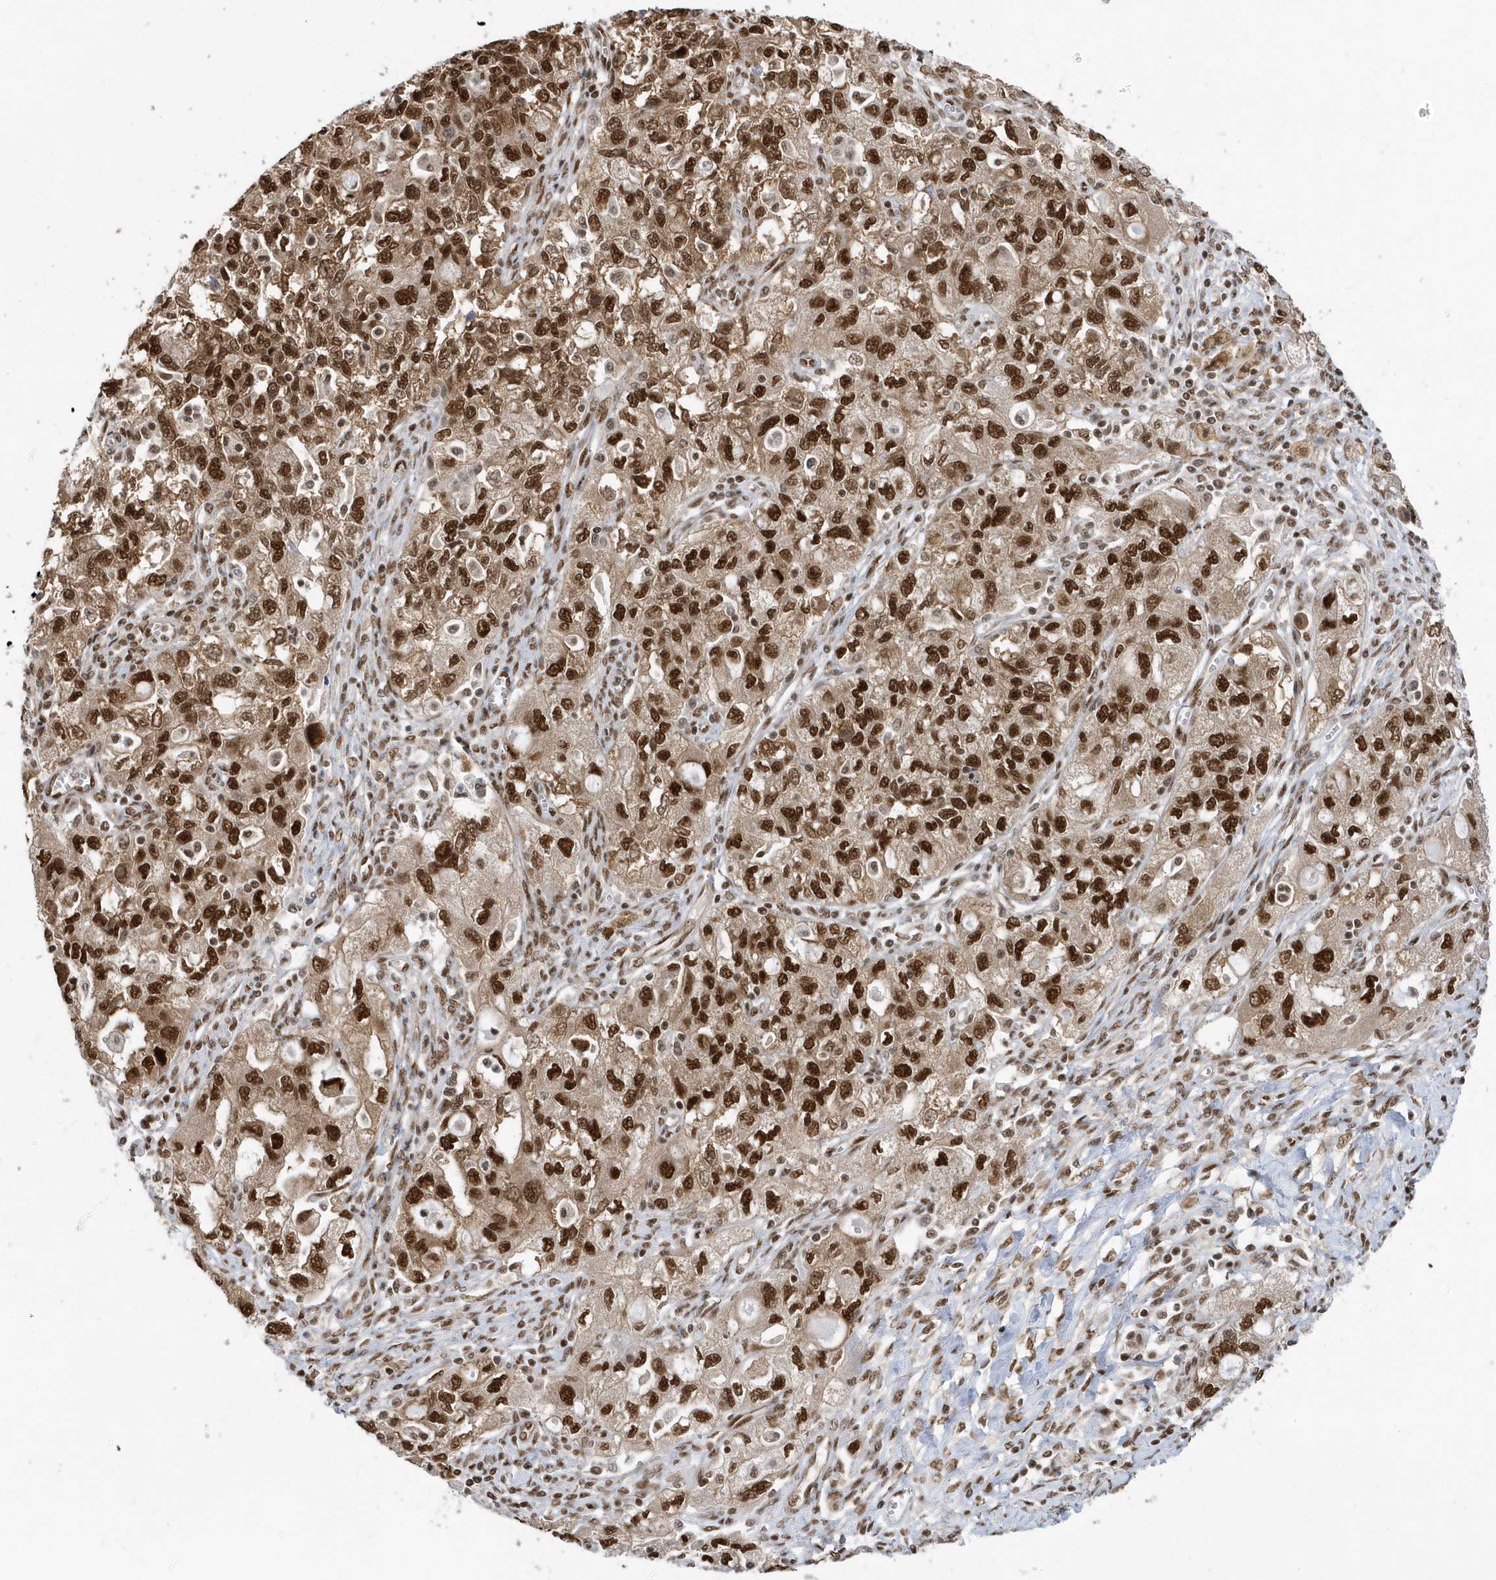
{"staining": {"intensity": "strong", "quantity": ">75%", "location": "nuclear"}, "tissue": "ovarian cancer", "cell_type": "Tumor cells", "image_type": "cancer", "snomed": [{"axis": "morphology", "description": "Carcinoma, NOS"}, {"axis": "morphology", "description": "Cystadenocarcinoma, serous, NOS"}, {"axis": "topography", "description": "Ovary"}], "caption": "Ovarian serous cystadenocarcinoma tissue shows strong nuclear positivity in about >75% of tumor cells, visualized by immunohistochemistry. Nuclei are stained in blue.", "gene": "SEPHS1", "patient": {"sex": "female", "age": 69}}